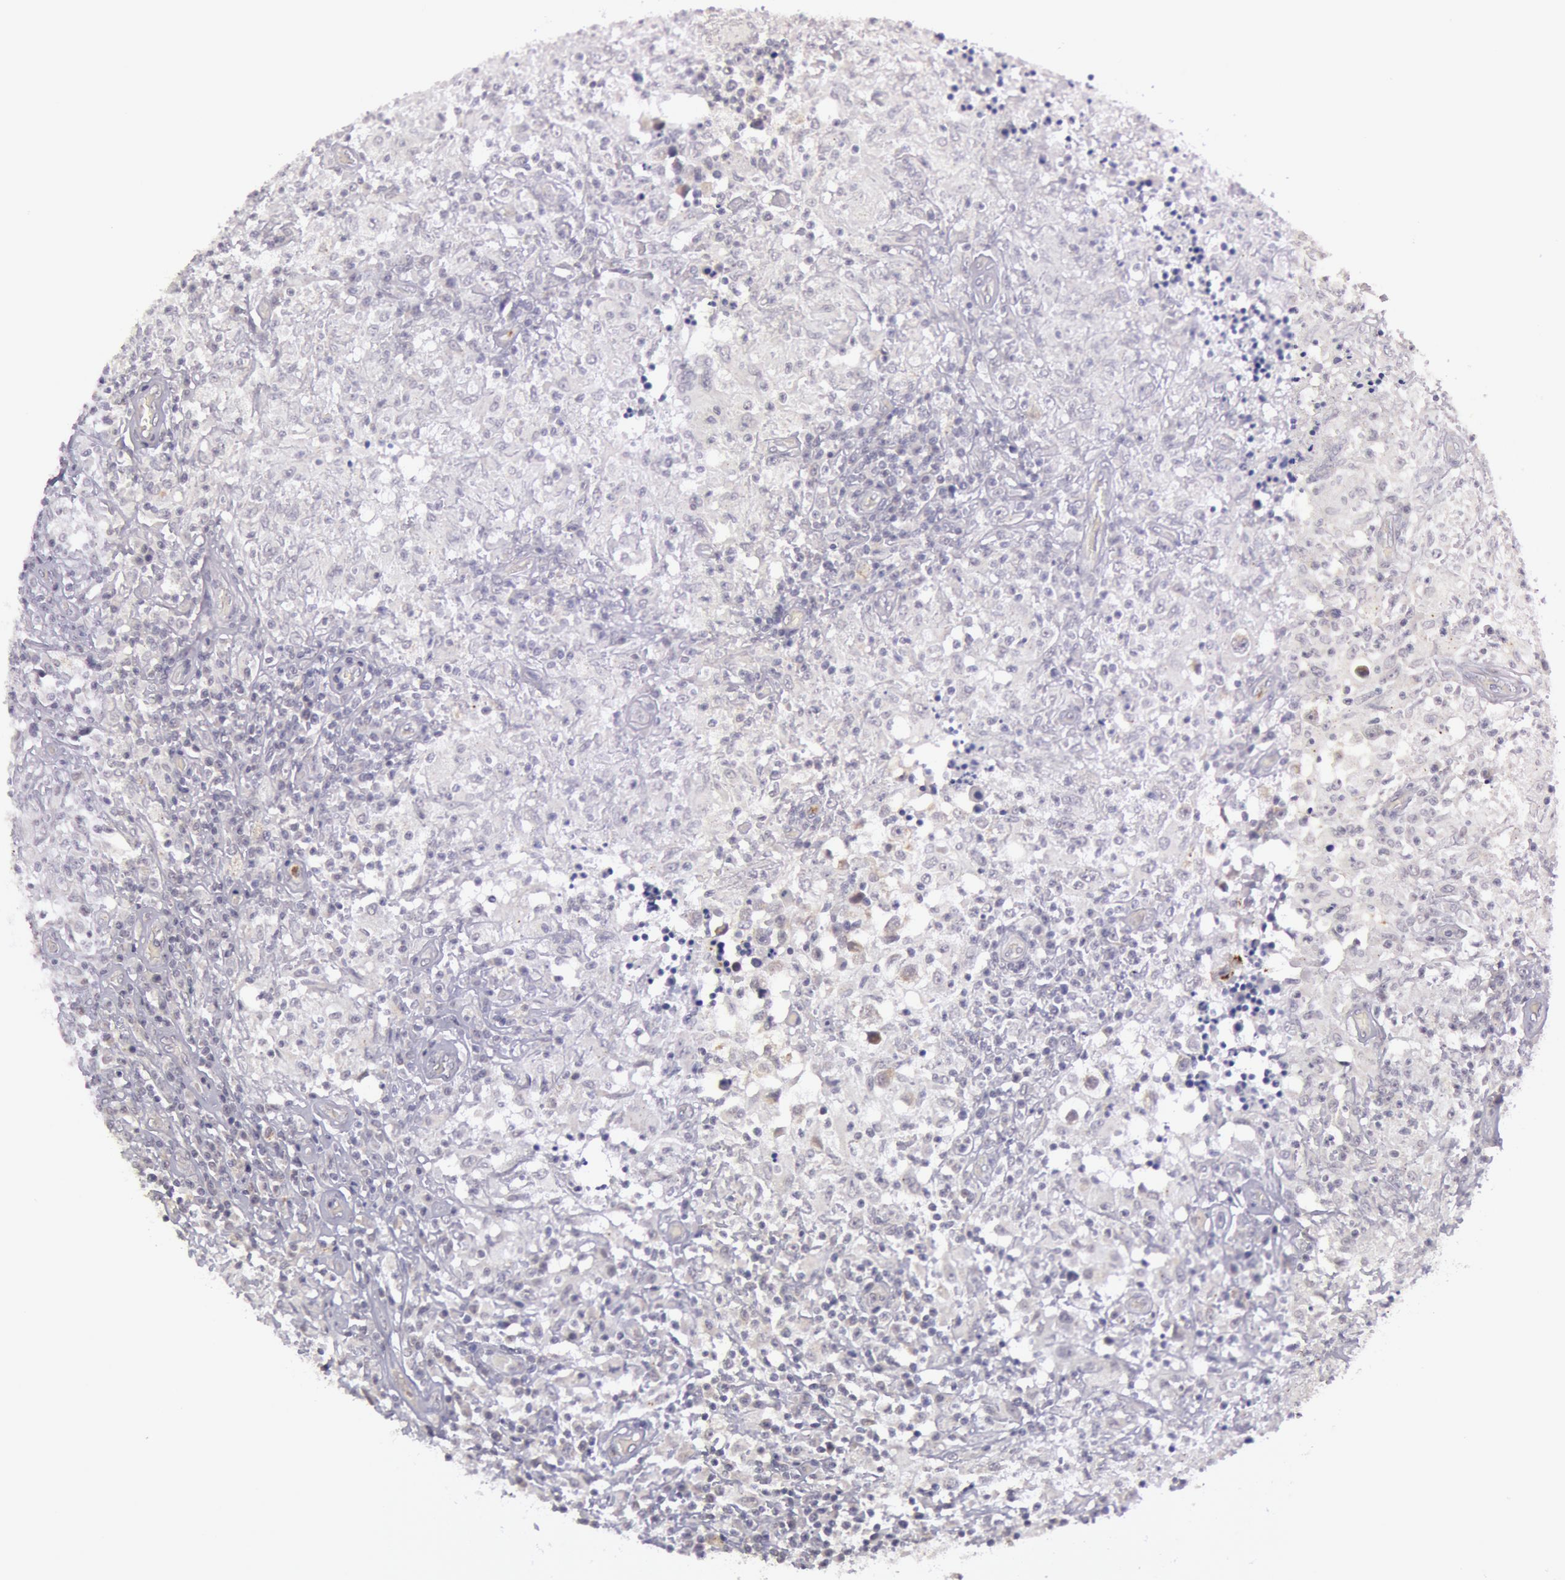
{"staining": {"intensity": "negative", "quantity": "none", "location": "none"}, "tissue": "testis cancer", "cell_type": "Tumor cells", "image_type": "cancer", "snomed": [{"axis": "morphology", "description": "Seminoma, NOS"}, {"axis": "topography", "description": "Testis"}], "caption": "Human testis cancer stained for a protein using immunohistochemistry shows no expression in tumor cells.", "gene": "KDM6A", "patient": {"sex": "male", "age": 34}}